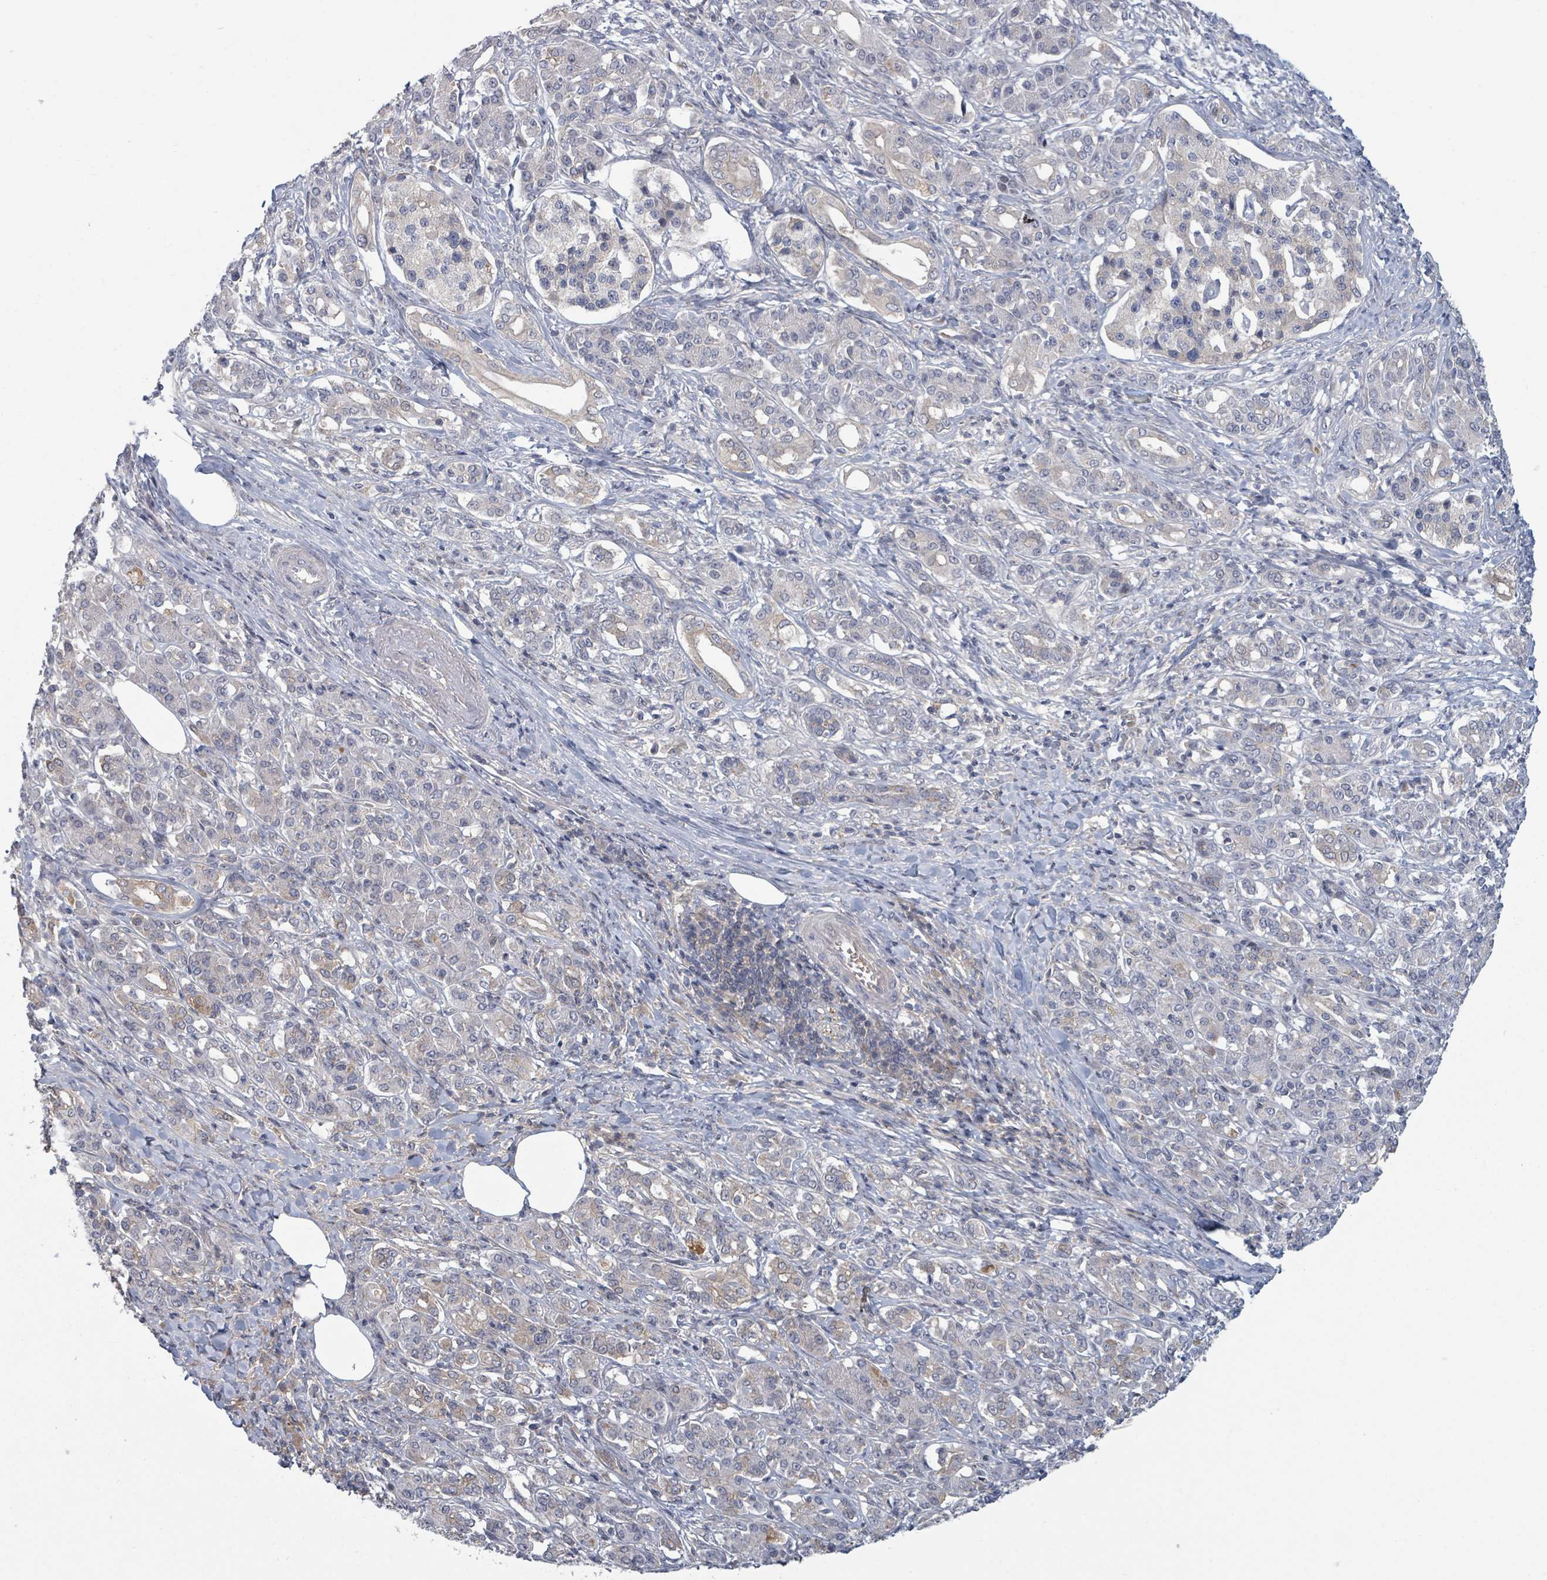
{"staining": {"intensity": "negative", "quantity": "none", "location": "none"}, "tissue": "pancreatic cancer", "cell_type": "Tumor cells", "image_type": "cancer", "snomed": [{"axis": "morphology", "description": "Adenocarcinoma, NOS"}, {"axis": "topography", "description": "Pancreas"}], "caption": "The micrograph demonstrates no staining of tumor cells in pancreatic adenocarcinoma.", "gene": "GABBR1", "patient": {"sex": "male", "age": 63}}